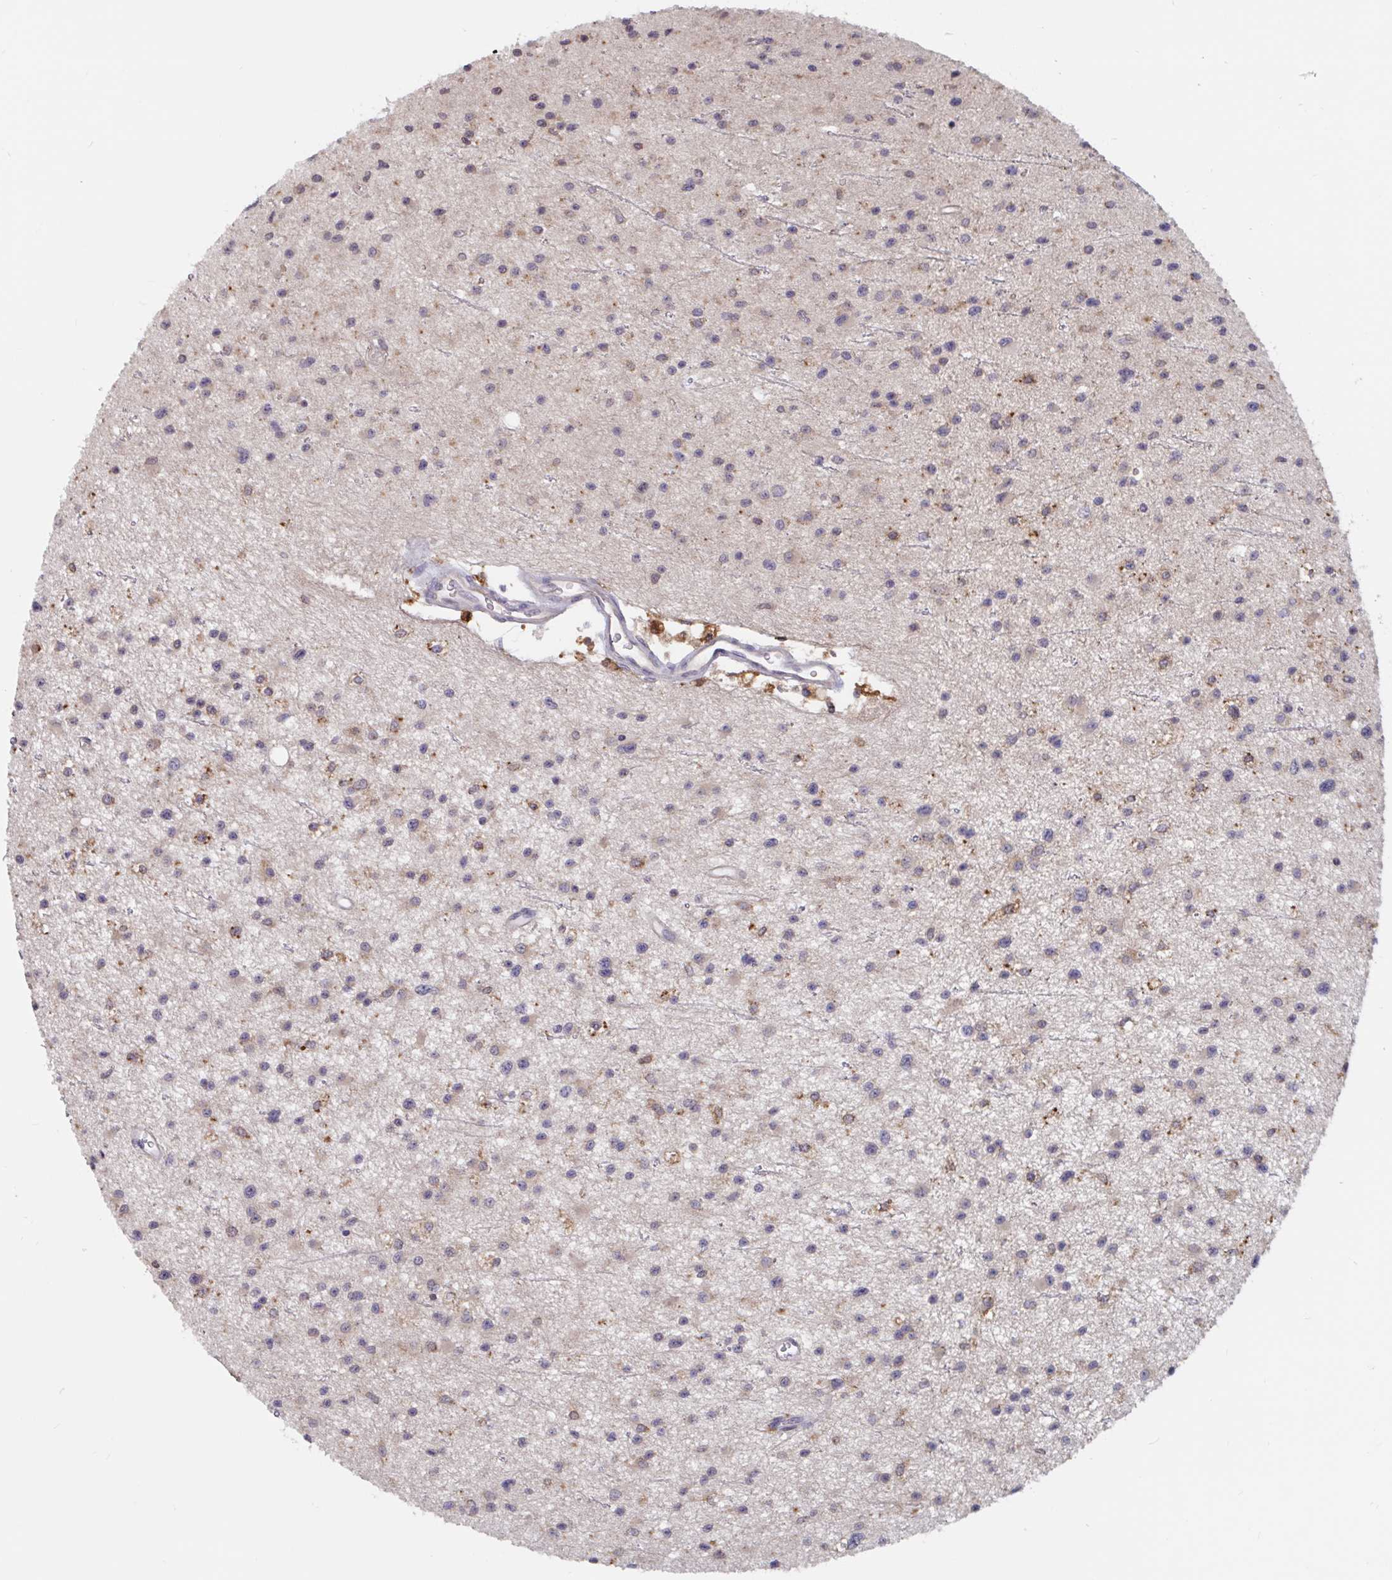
{"staining": {"intensity": "strong", "quantity": "<25%", "location": "cytoplasmic/membranous"}, "tissue": "glioma", "cell_type": "Tumor cells", "image_type": "cancer", "snomed": [{"axis": "morphology", "description": "Glioma, malignant, Low grade"}, {"axis": "topography", "description": "Brain"}], "caption": "Immunohistochemistry photomicrograph of neoplastic tissue: human malignant glioma (low-grade) stained using IHC exhibits medium levels of strong protein expression localized specifically in the cytoplasmic/membranous of tumor cells, appearing as a cytoplasmic/membranous brown color.", "gene": "SNX8", "patient": {"sex": "male", "age": 43}}